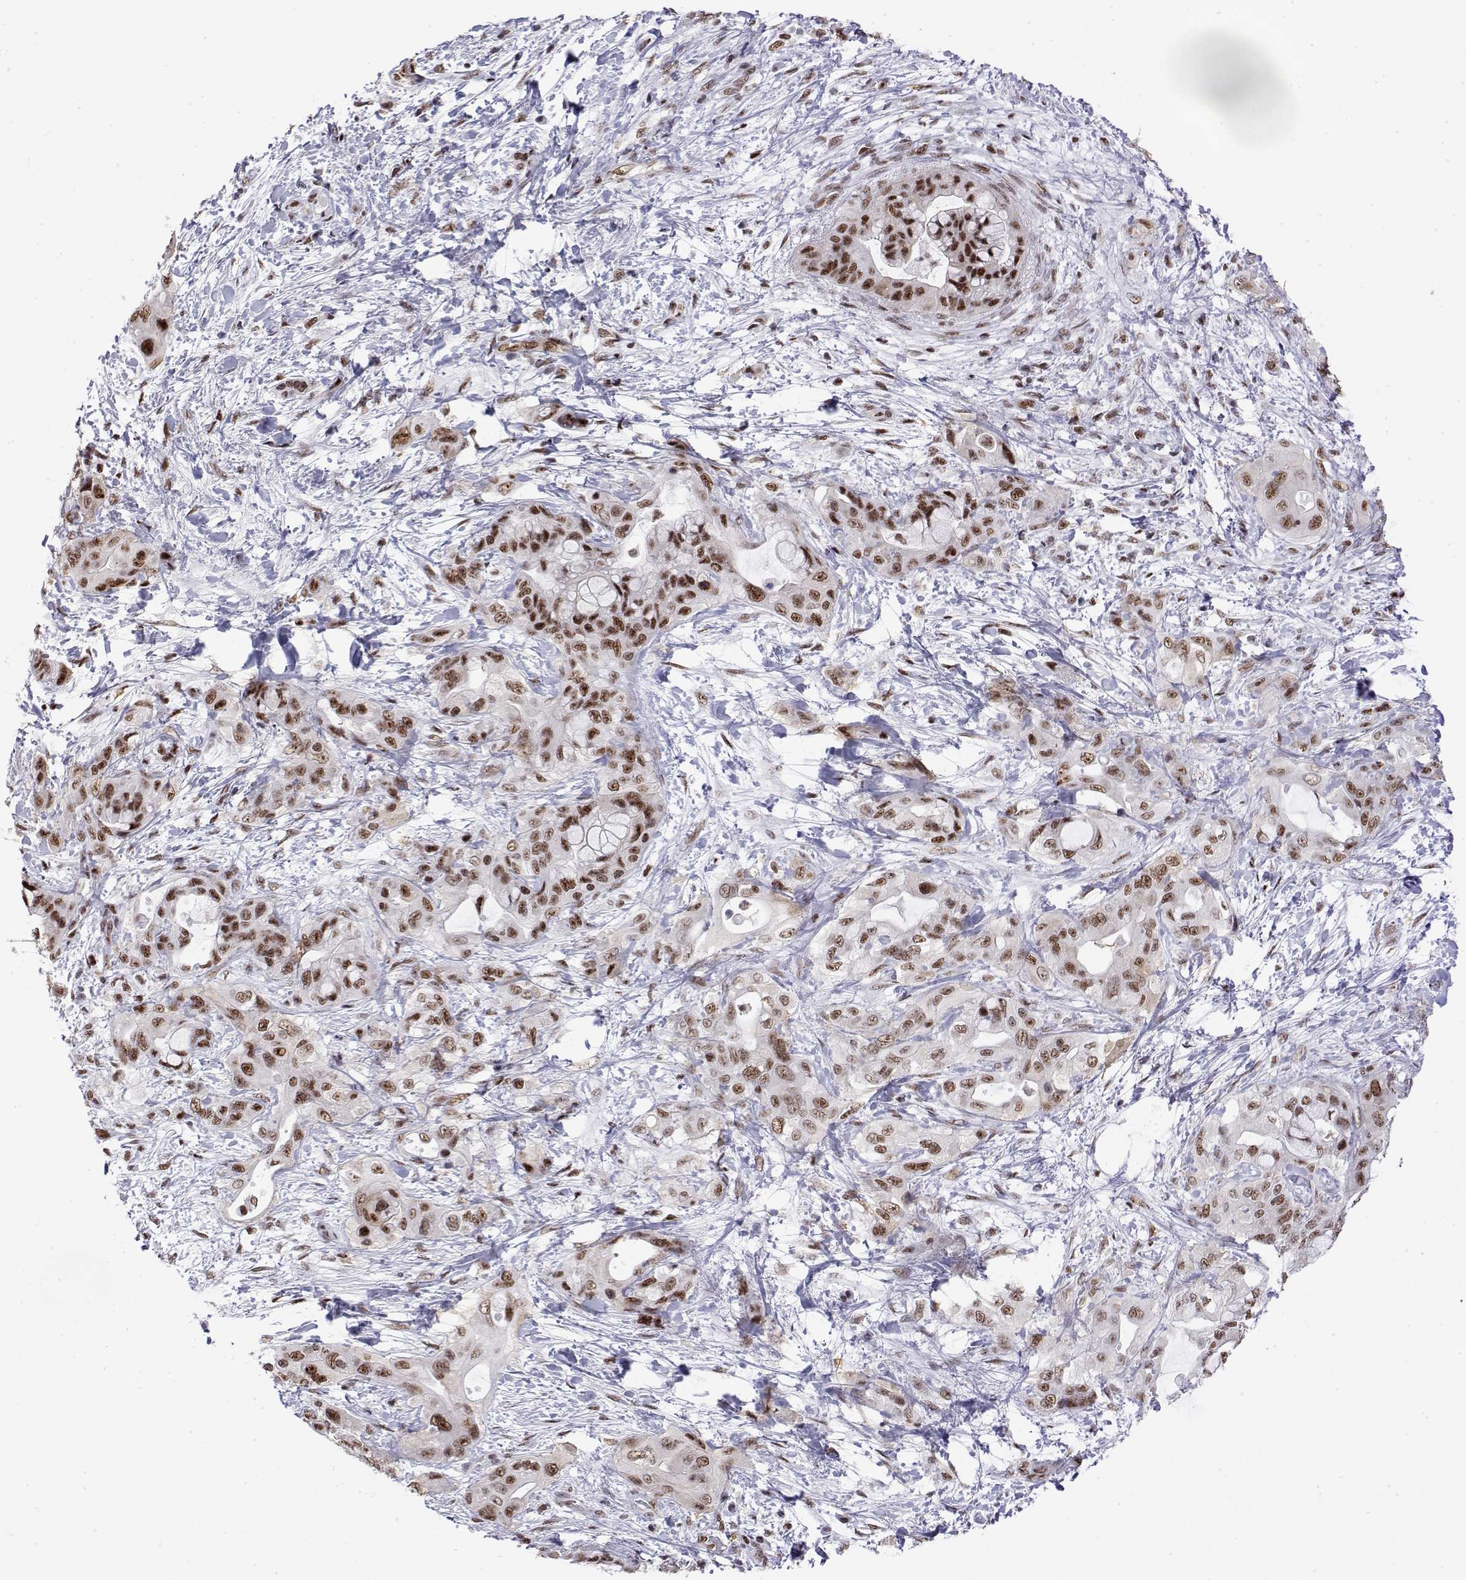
{"staining": {"intensity": "moderate", "quantity": ">75%", "location": "nuclear"}, "tissue": "pancreatic cancer", "cell_type": "Tumor cells", "image_type": "cancer", "snomed": [{"axis": "morphology", "description": "Adenocarcinoma, NOS"}, {"axis": "topography", "description": "Pancreas"}], "caption": "Protein staining exhibits moderate nuclear positivity in approximately >75% of tumor cells in pancreatic adenocarcinoma.", "gene": "POLDIP3", "patient": {"sex": "male", "age": 71}}